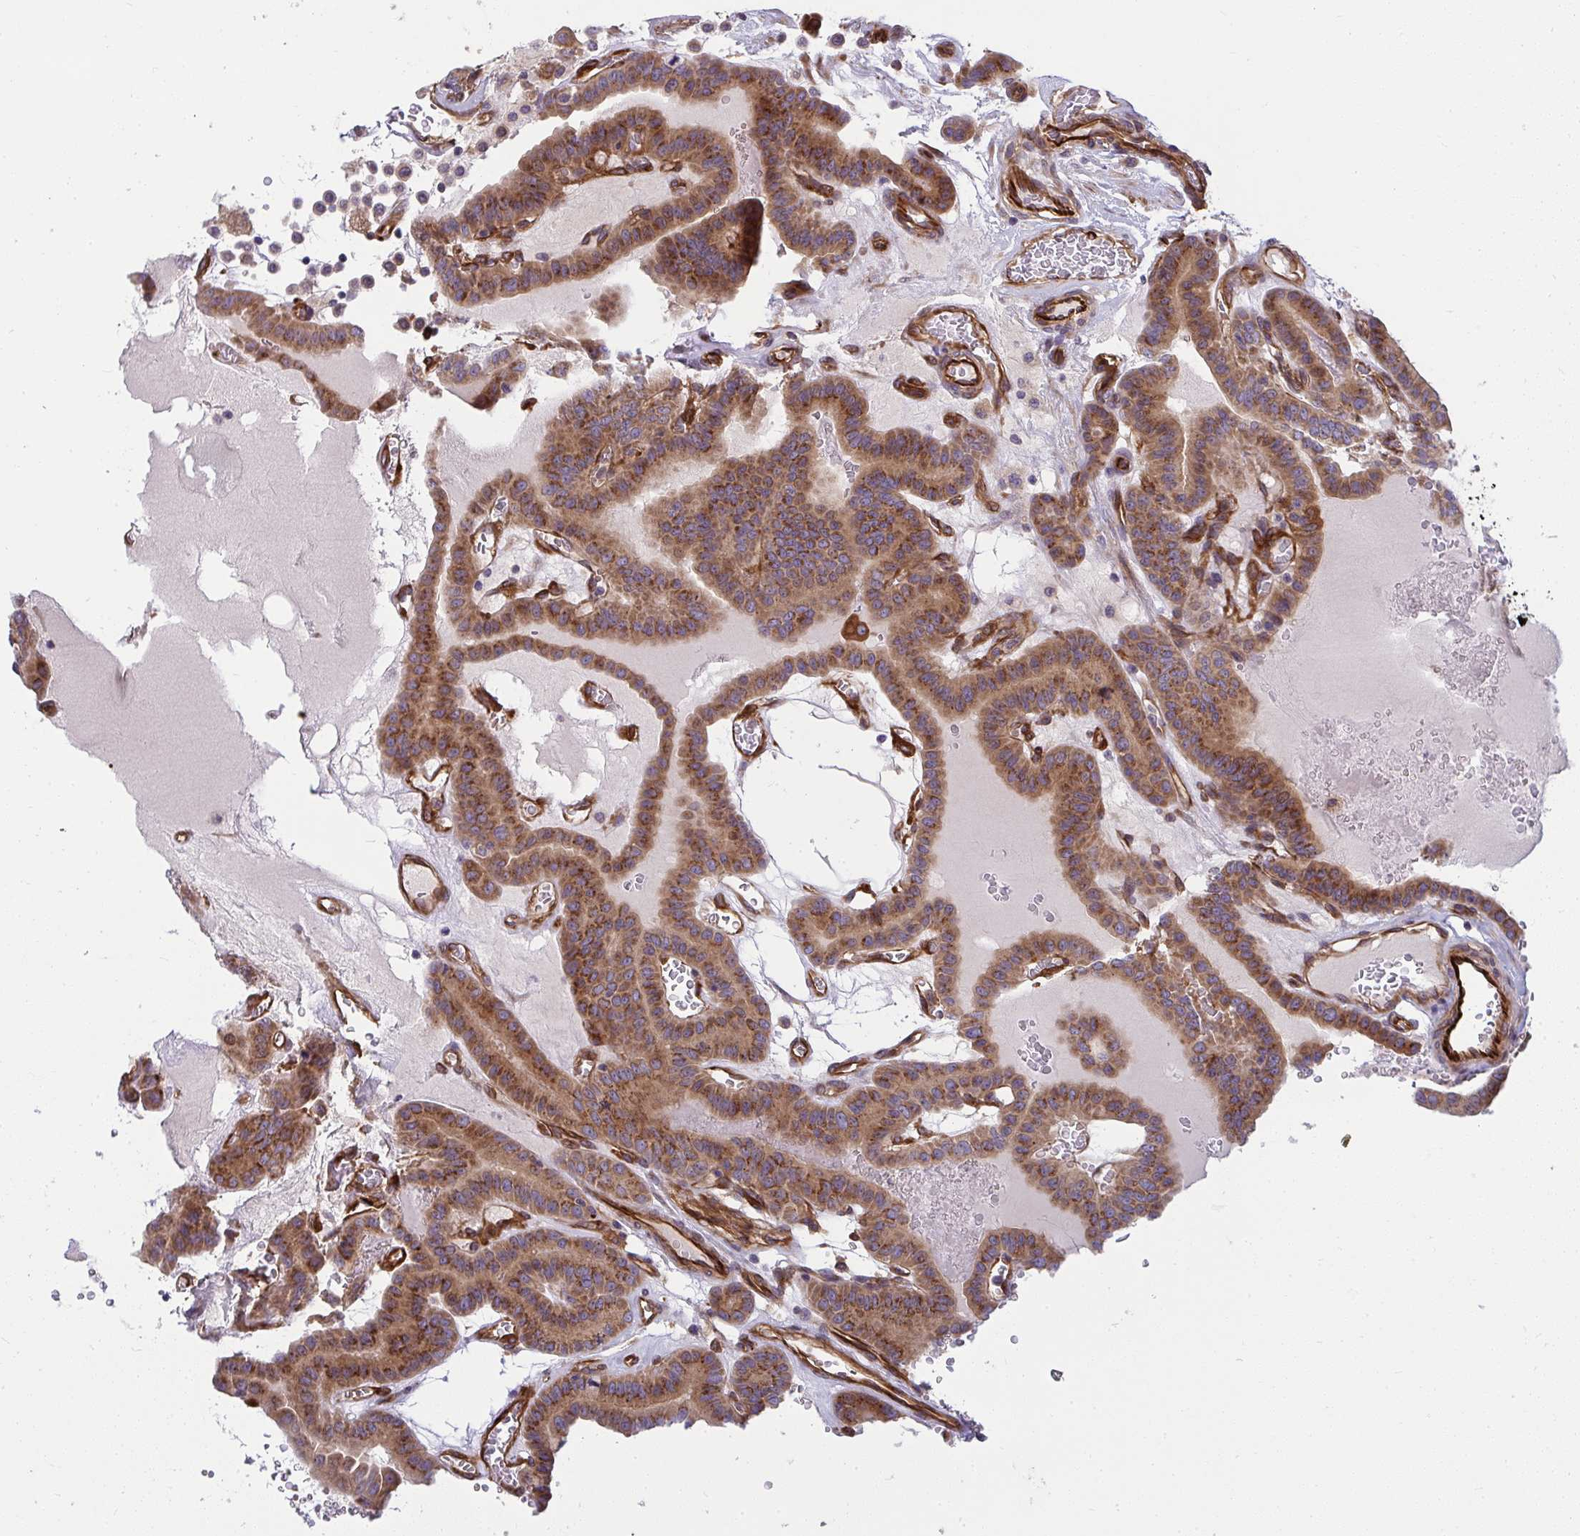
{"staining": {"intensity": "moderate", "quantity": ">75%", "location": "cytoplasmic/membranous"}, "tissue": "thyroid cancer", "cell_type": "Tumor cells", "image_type": "cancer", "snomed": [{"axis": "morphology", "description": "Papillary adenocarcinoma, NOS"}, {"axis": "topography", "description": "Thyroid gland"}], "caption": "This image reveals thyroid cancer stained with immunohistochemistry (IHC) to label a protein in brown. The cytoplasmic/membranous of tumor cells show moderate positivity for the protein. Nuclei are counter-stained blue.", "gene": "IFIT3", "patient": {"sex": "male", "age": 87}}